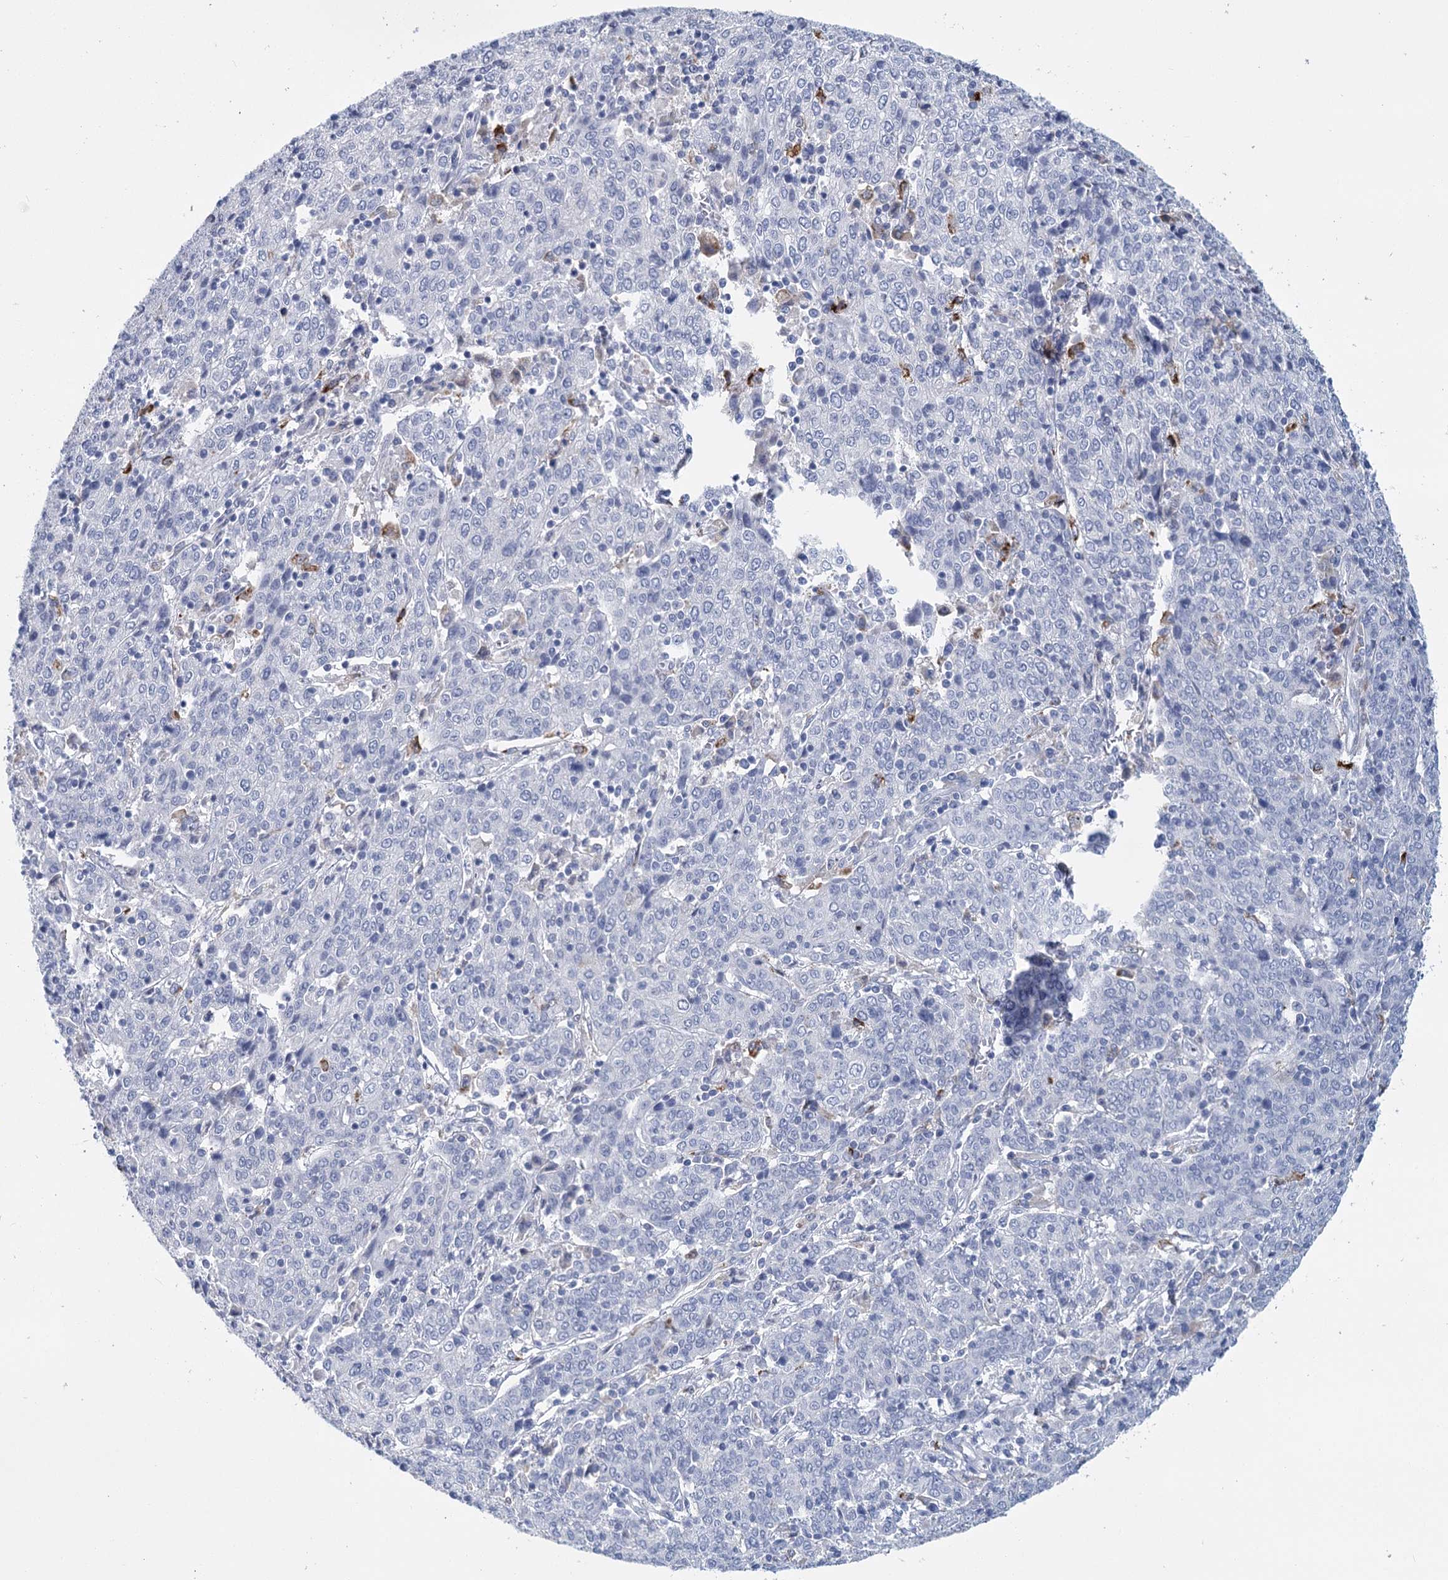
{"staining": {"intensity": "negative", "quantity": "none", "location": "none"}, "tissue": "cervical cancer", "cell_type": "Tumor cells", "image_type": "cancer", "snomed": [{"axis": "morphology", "description": "Squamous cell carcinoma, NOS"}, {"axis": "topography", "description": "Cervix"}], "caption": "A high-resolution histopathology image shows immunohistochemistry (IHC) staining of cervical cancer (squamous cell carcinoma), which reveals no significant positivity in tumor cells. Nuclei are stained in blue.", "gene": "METTL7B", "patient": {"sex": "female", "age": 67}}